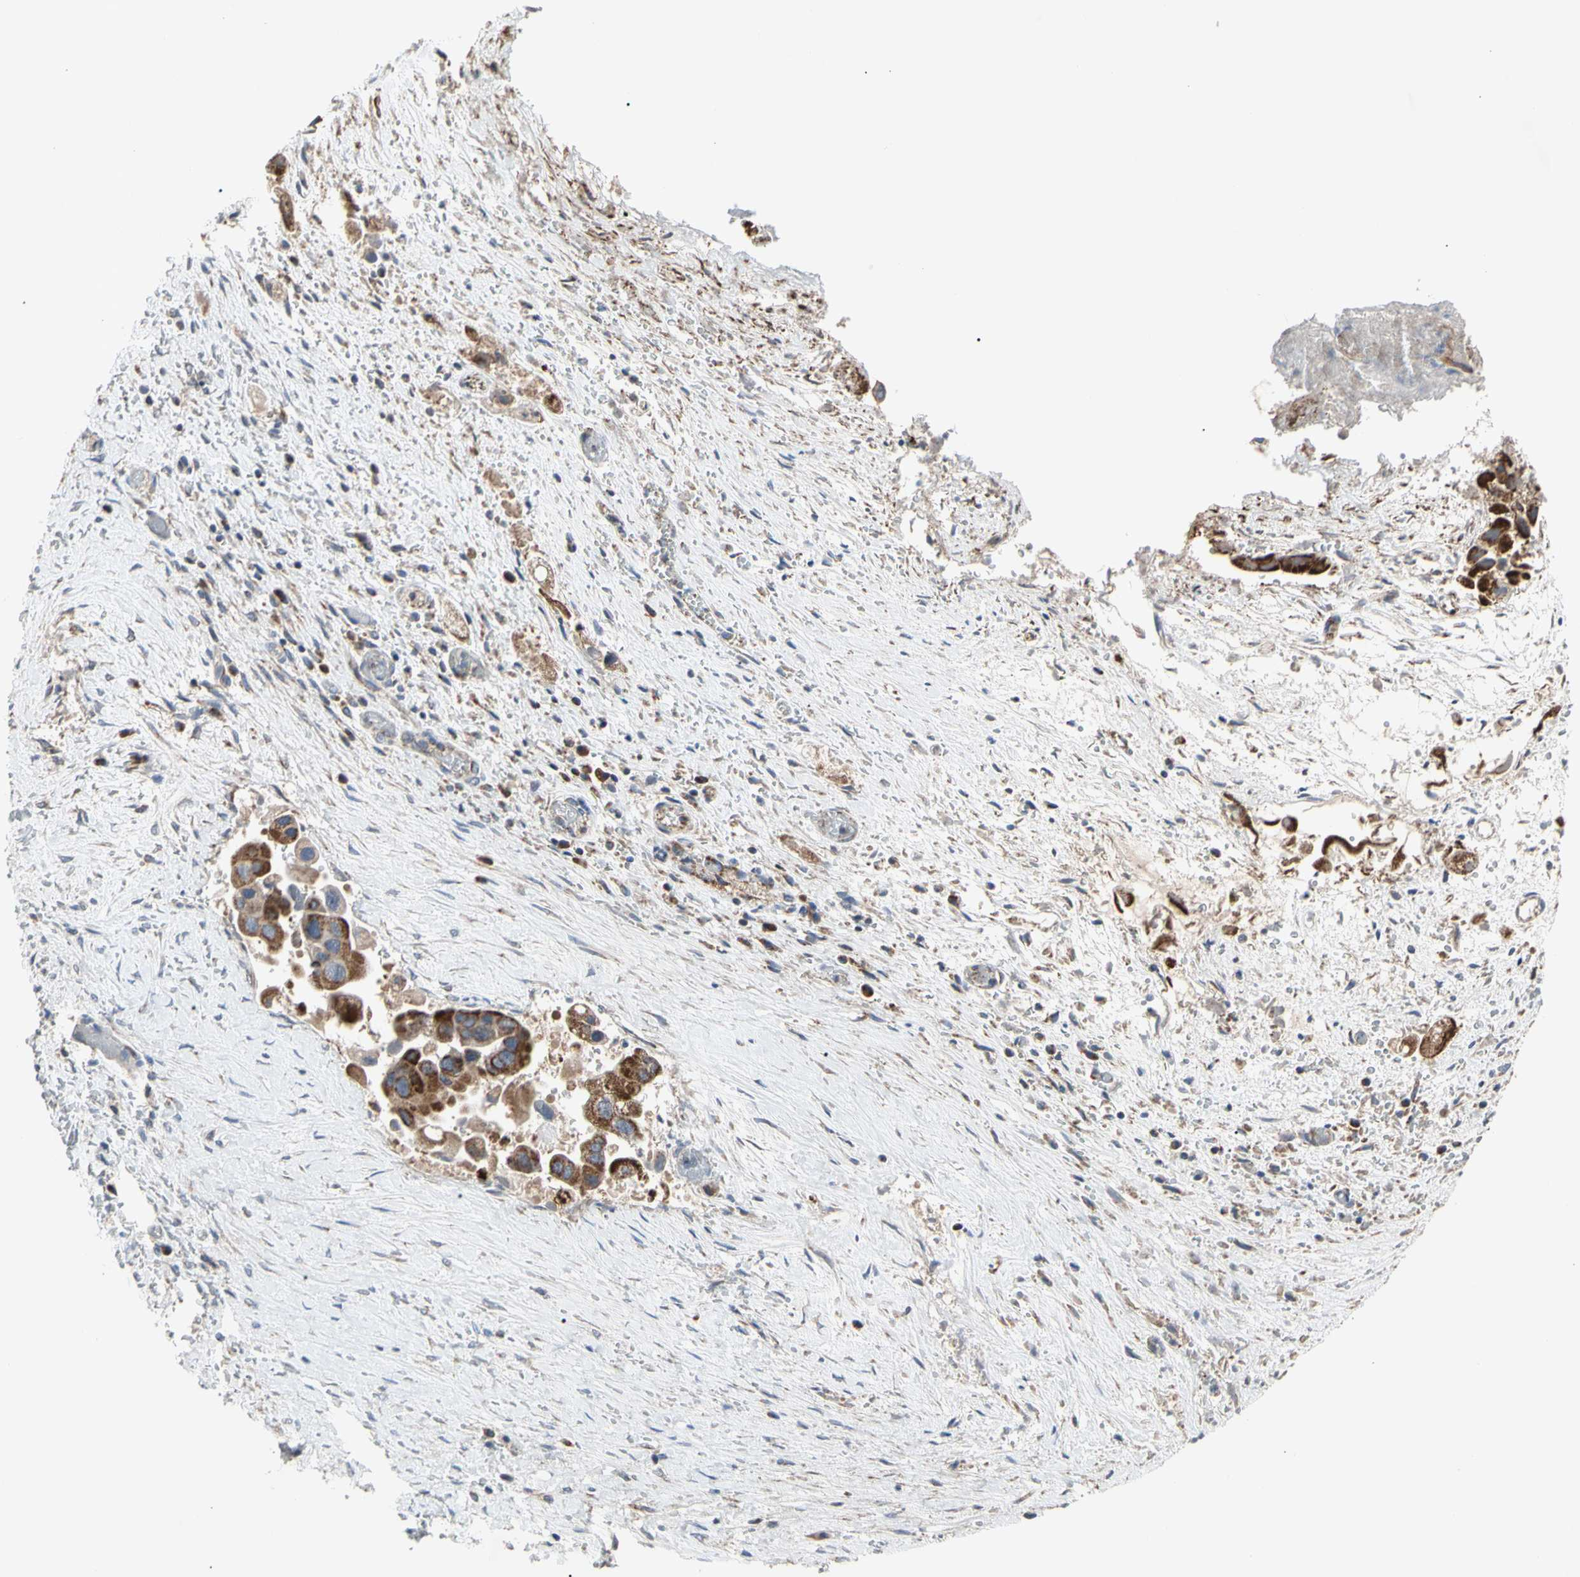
{"staining": {"intensity": "strong", "quantity": ">75%", "location": "cytoplasmic/membranous"}, "tissue": "liver cancer", "cell_type": "Tumor cells", "image_type": "cancer", "snomed": [{"axis": "morphology", "description": "Normal tissue, NOS"}, {"axis": "morphology", "description": "Cholangiocarcinoma"}, {"axis": "topography", "description": "Liver"}, {"axis": "topography", "description": "Peripheral nerve tissue"}], "caption": "Approximately >75% of tumor cells in human cholangiocarcinoma (liver) display strong cytoplasmic/membranous protein expression as visualized by brown immunohistochemical staining.", "gene": "GPD2", "patient": {"sex": "male", "age": 50}}